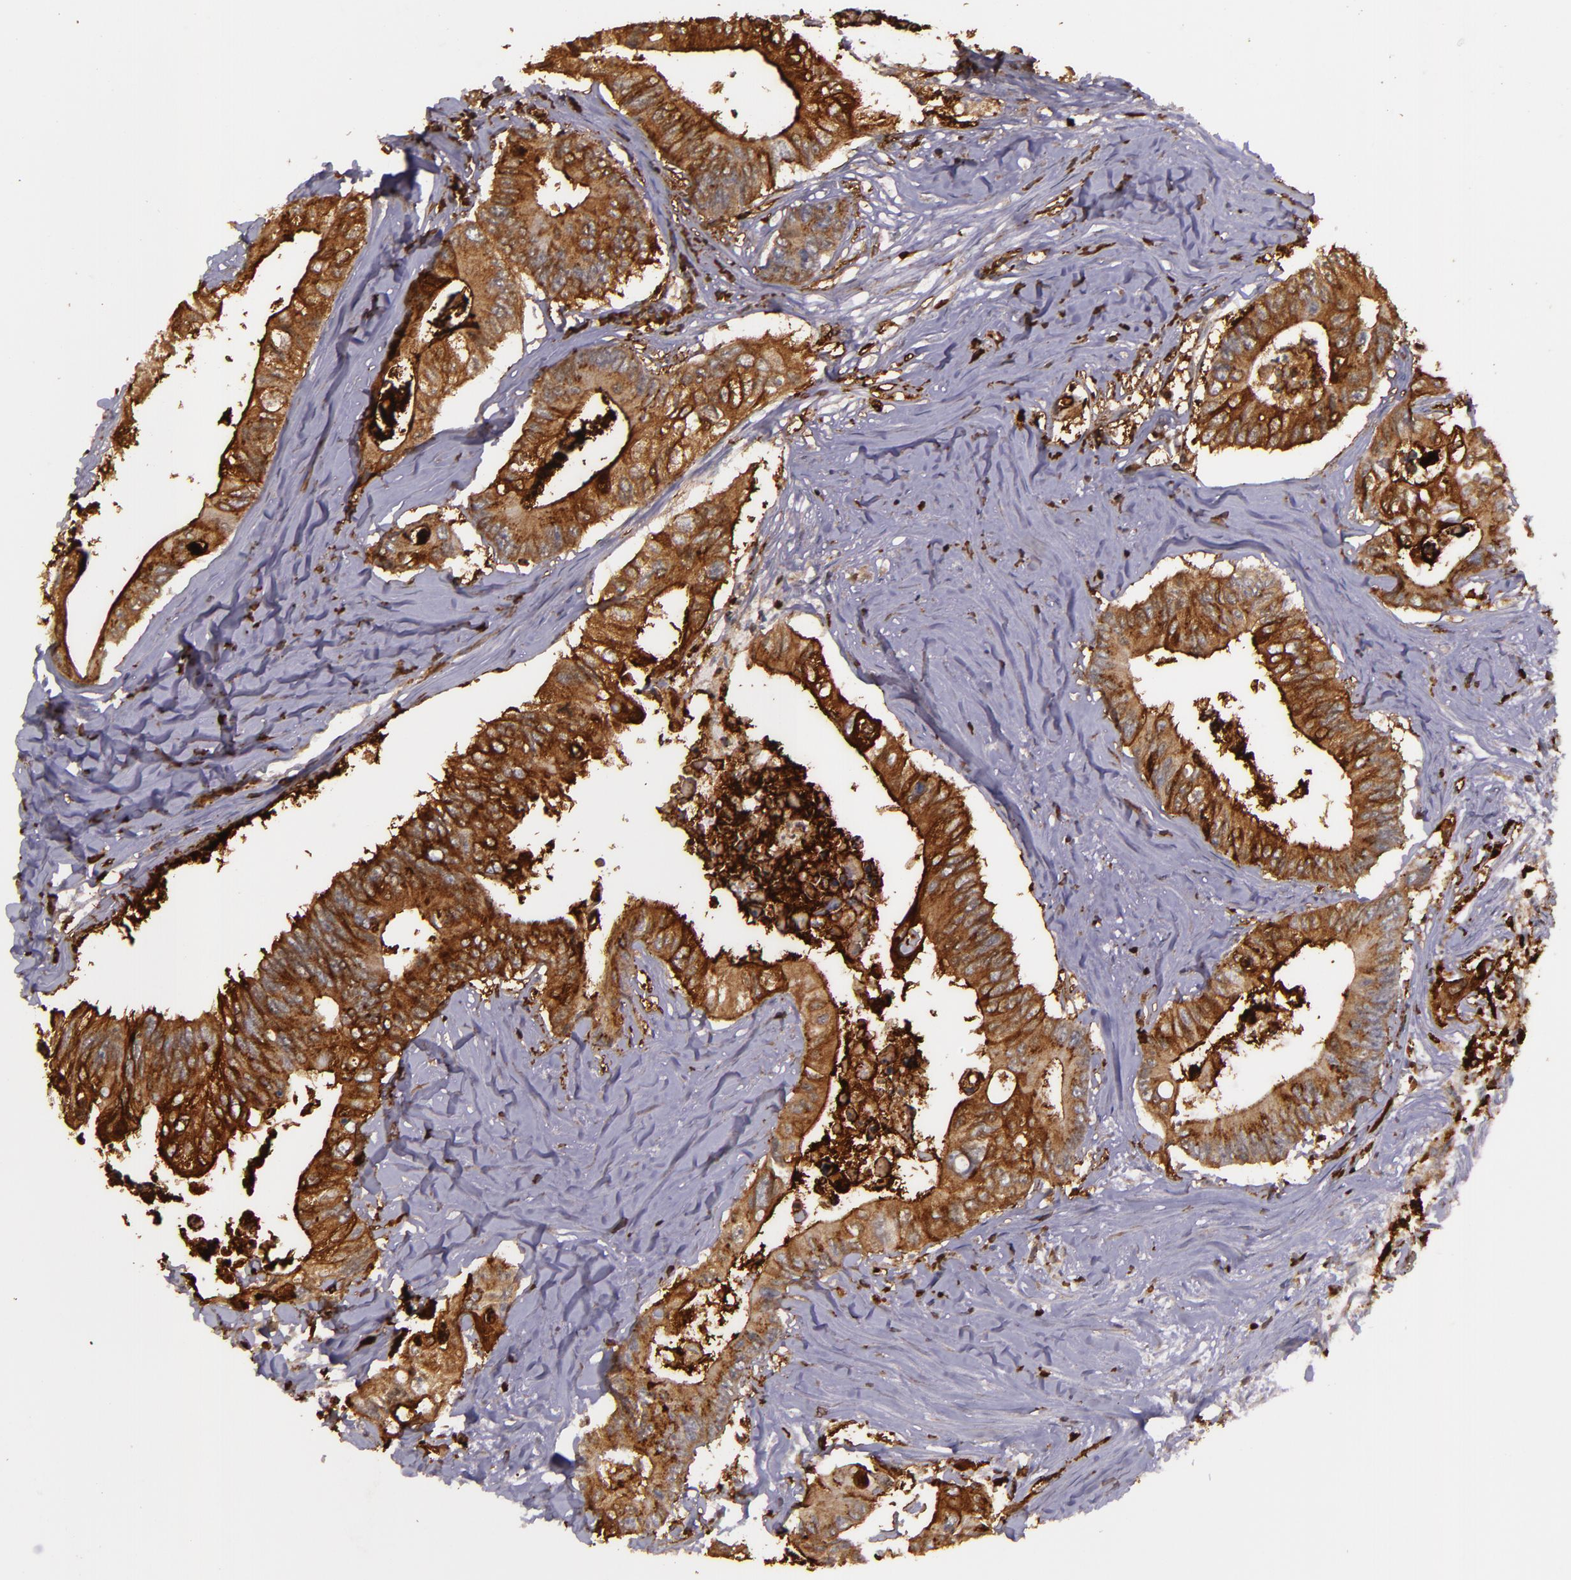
{"staining": {"intensity": "strong", "quantity": ">75%", "location": "cytoplasmic/membranous"}, "tissue": "colorectal cancer", "cell_type": "Tumor cells", "image_type": "cancer", "snomed": [{"axis": "morphology", "description": "Adenocarcinoma, NOS"}, {"axis": "topography", "description": "Colon"}], "caption": "Colorectal adenocarcinoma tissue demonstrates strong cytoplasmic/membranous staining in approximately >75% of tumor cells (DAB = brown stain, brightfield microscopy at high magnification).", "gene": "SLC9A3R1", "patient": {"sex": "male", "age": 65}}